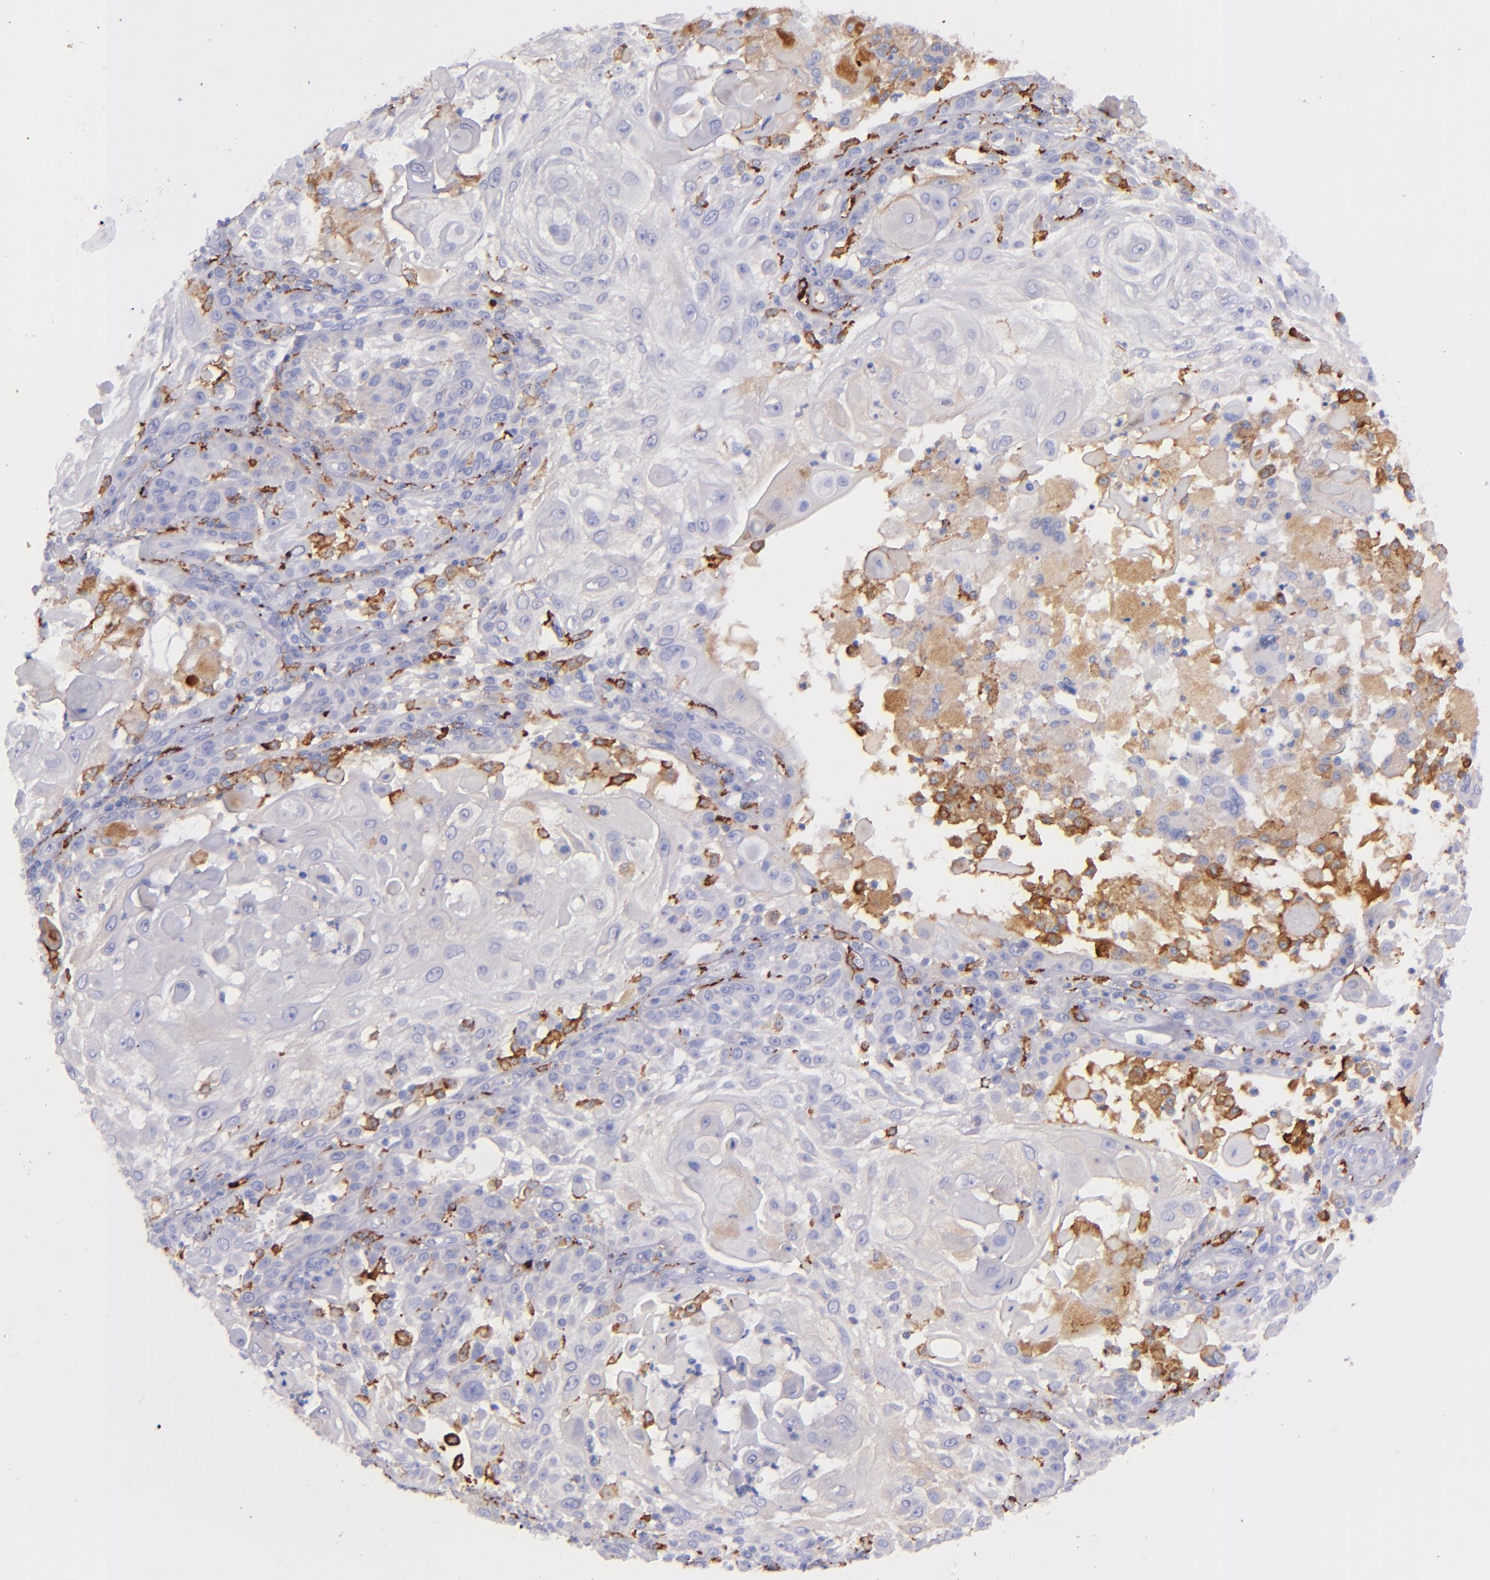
{"staining": {"intensity": "negative", "quantity": "none", "location": "none"}, "tissue": "skin cancer", "cell_type": "Tumor cells", "image_type": "cancer", "snomed": [{"axis": "morphology", "description": "Squamous cell carcinoma, NOS"}, {"axis": "topography", "description": "Skin"}], "caption": "An immunohistochemistry photomicrograph of skin cancer (squamous cell carcinoma) is shown. There is no staining in tumor cells of skin cancer (squamous cell carcinoma). Brightfield microscopy of immunohistochemistry stained with DAB (brown) and hematoxylin (blue), captured at high magnification.", "gene": "CD163", "patient": {"sex": "female", "age": 89}}